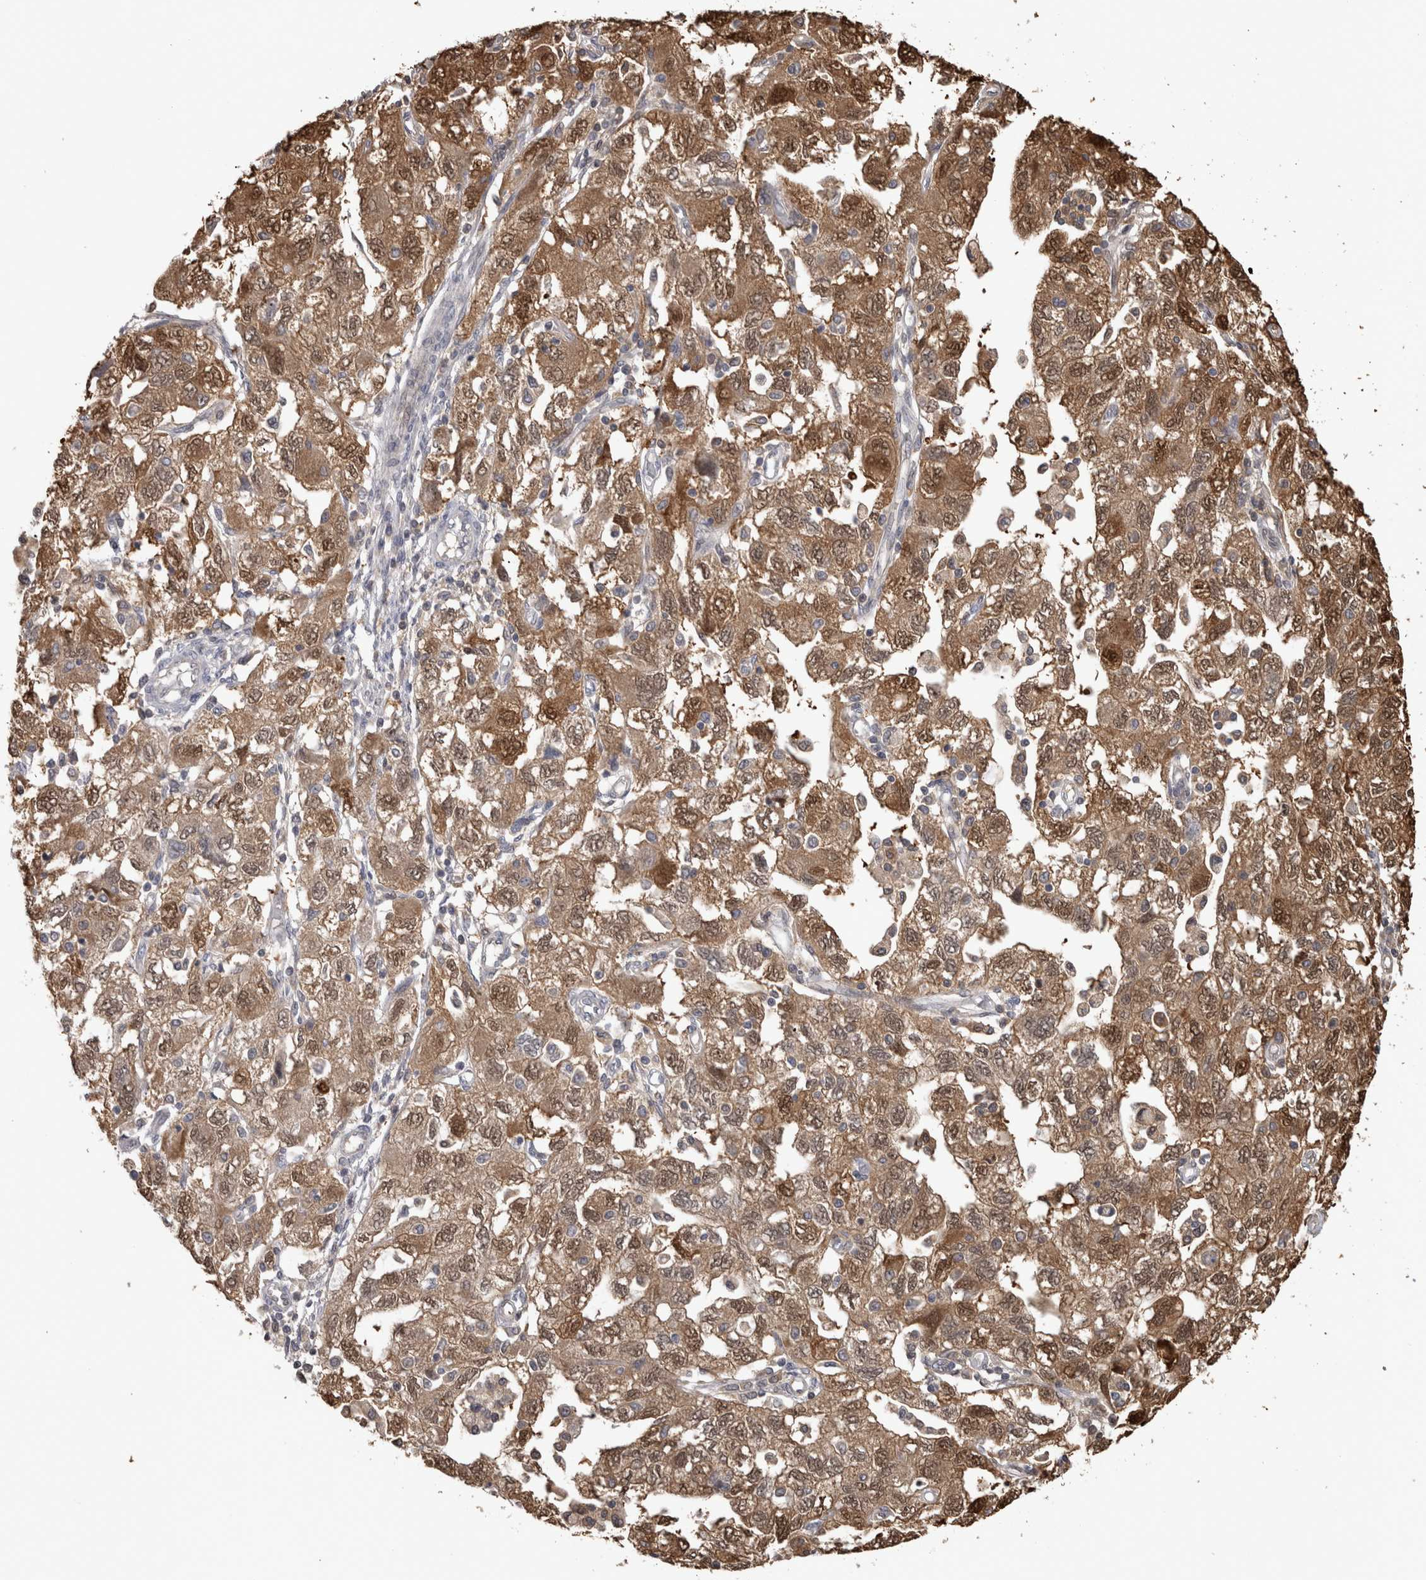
{"staining": {"intensity": "moderate", "quantity": ">75%", "location": "cytoplasmic/membranous,nuclear"}, "tissue": "ovarian cancer", "cell_type": "Tumor cells", "image_type": "cancer", "snomed": [{"axis": "morphology", "description": "Carcinoma, NOS"}, {"axis": "morphology", "description": "Cystadenocarcinoma, serous, NOS"}, {"axis": "topography", "description": "Ovary"}], "caption": "Immunohistochemical staining of human ovarian serous cystadenocarcinoma displays medium levels of moderate cytoplasmic/membranous and nuclear expression in approximately >75% of tumor cells.", "gene": "USH1G", "patient": {"sex": "female", "age": 69}}